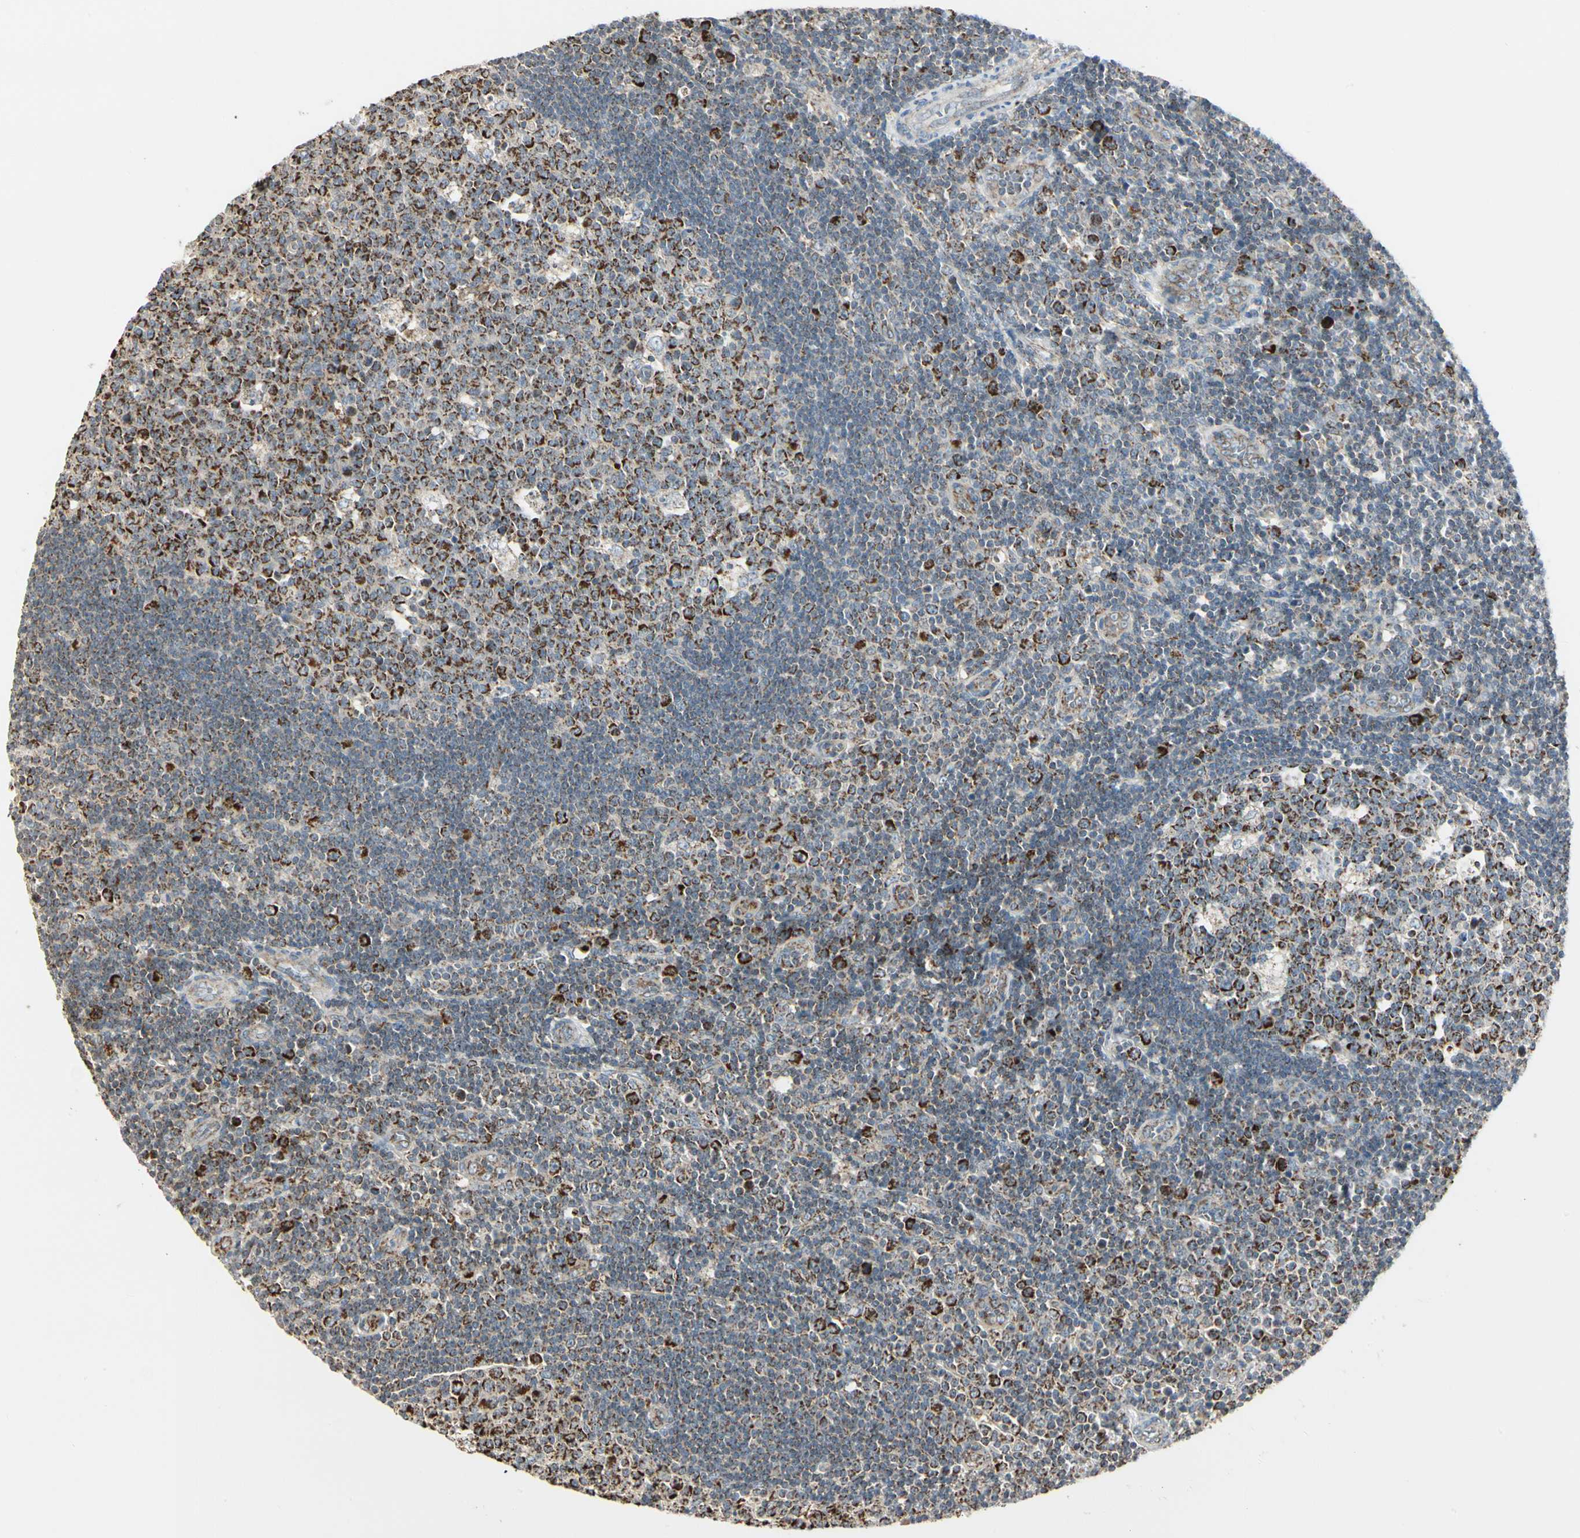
{"staining": {"intensity": "strong", "quantity": ">75%", "location": "cytoplasmic/membranous"}, "tissue": "lymph node", "cell_type": "Germinal center cells", "image_type": "normal", "snomed": [{"axis": "morphology", "description": "Normal tissue, NOS"}, {"axis": "topography", "description": "Lymph node"}, {"axis": "topography", "description": "Salivary gland"}], "caption": "A photomicrograph of human lymph node stained for a protein demonstrates strong cytoplasmic/membranous brown staining in germinal center cells.", "gene": "ANKS6", "patient": {"sex": "male", "age": 8}}